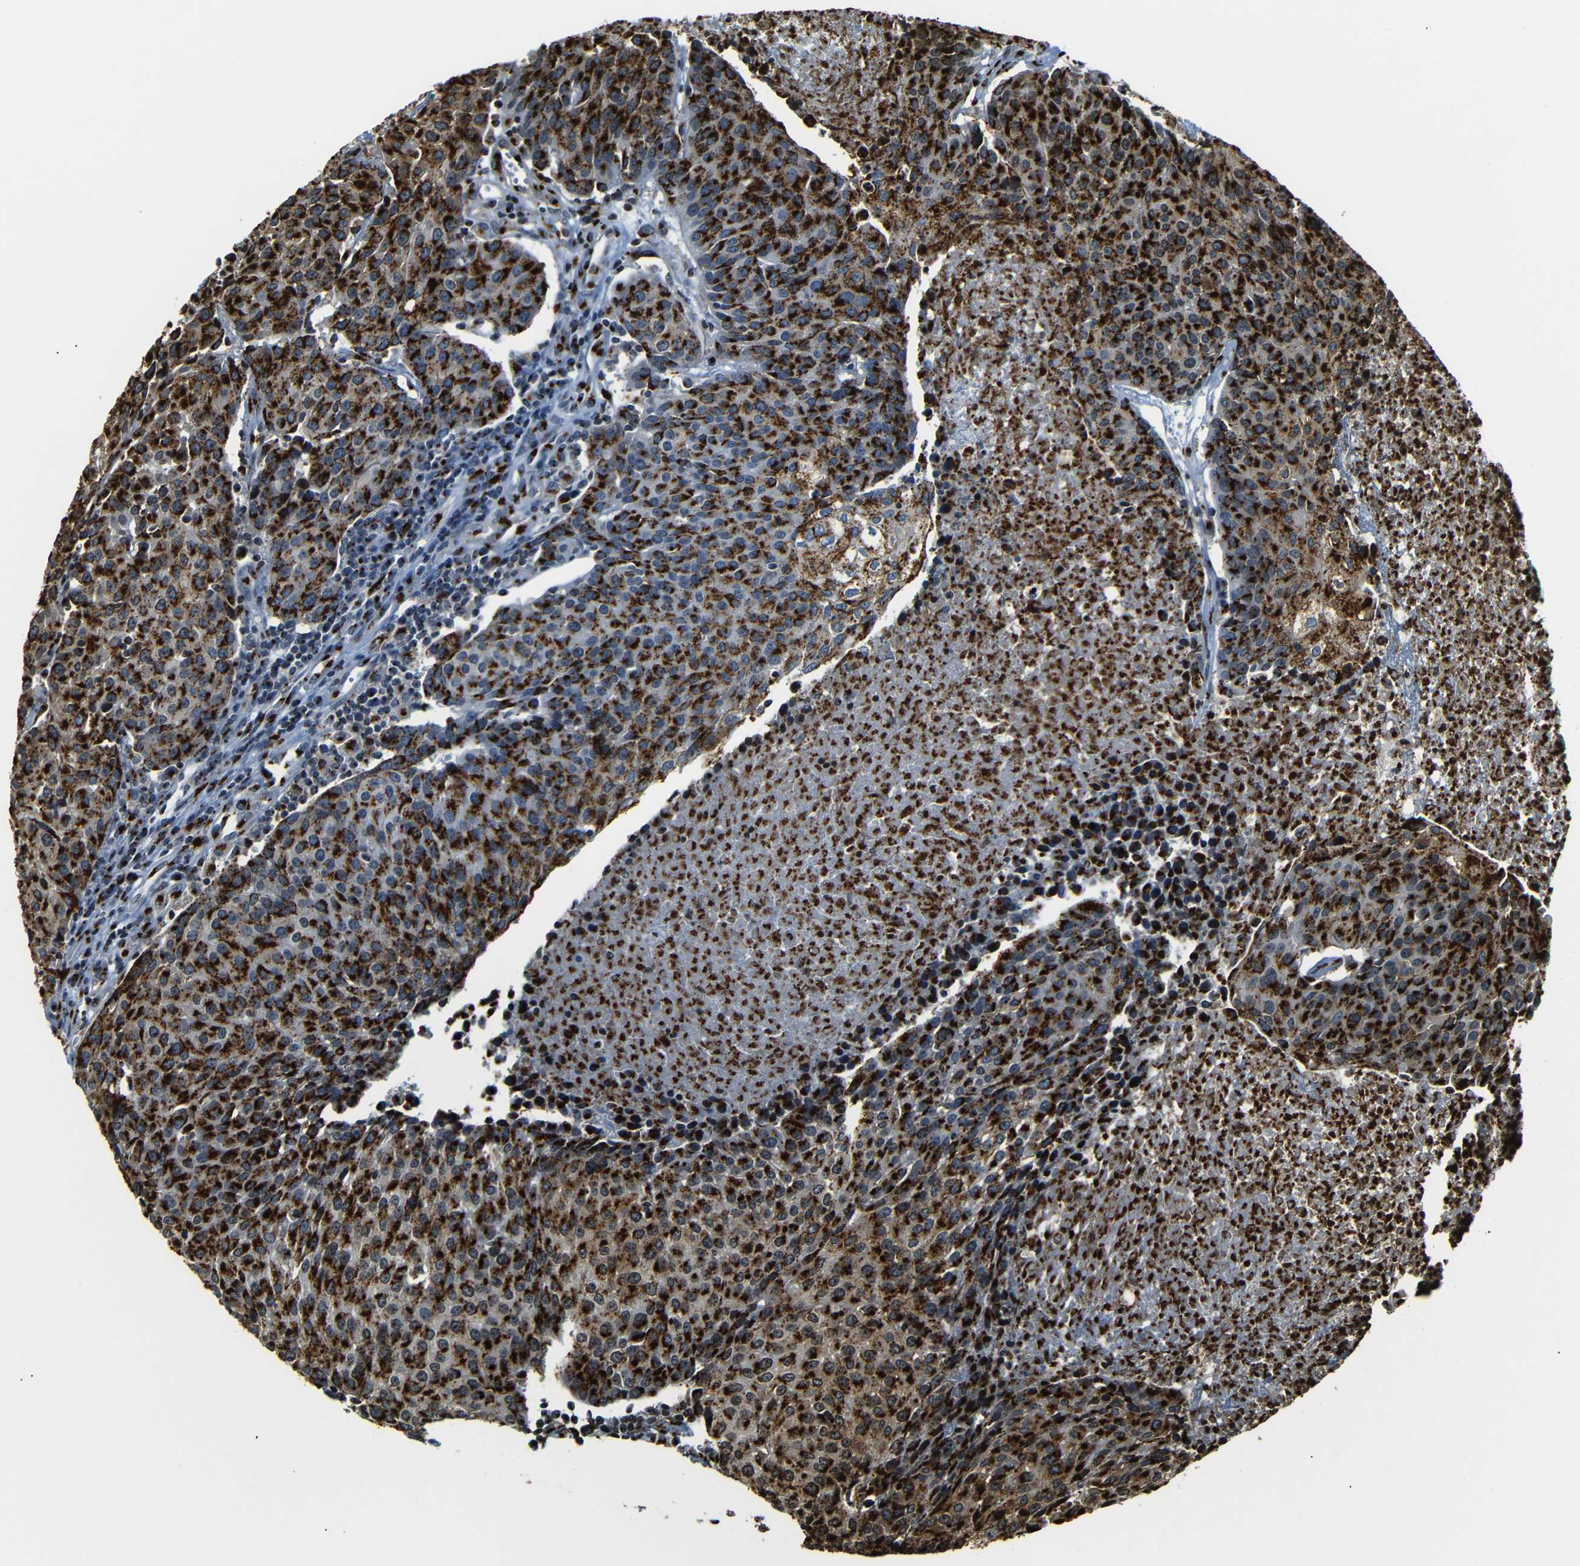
{"staining": {"intensity": "strong", "quantity": ">75%", "location": "cytoplasmic/membranous"}, "tissue": "urothelial cancer", "cell_type": "Tumor cells", "image_type": "cancer", "snomed": [{"axis": "morphology", "description": "Urothelial carcinoma, High grade"}, {"axis": "topography", "description": "Urinary bladder"}], "caption": "This is a histology image of immunohistochemistry (IHC) staining of urothelial carcinoma (high-grade), which shows strong staining in the cytoplasmic/membranous of tumor cells.", "gene": "TGOLN2", "patient": {"sex": "female", "age": 85}}